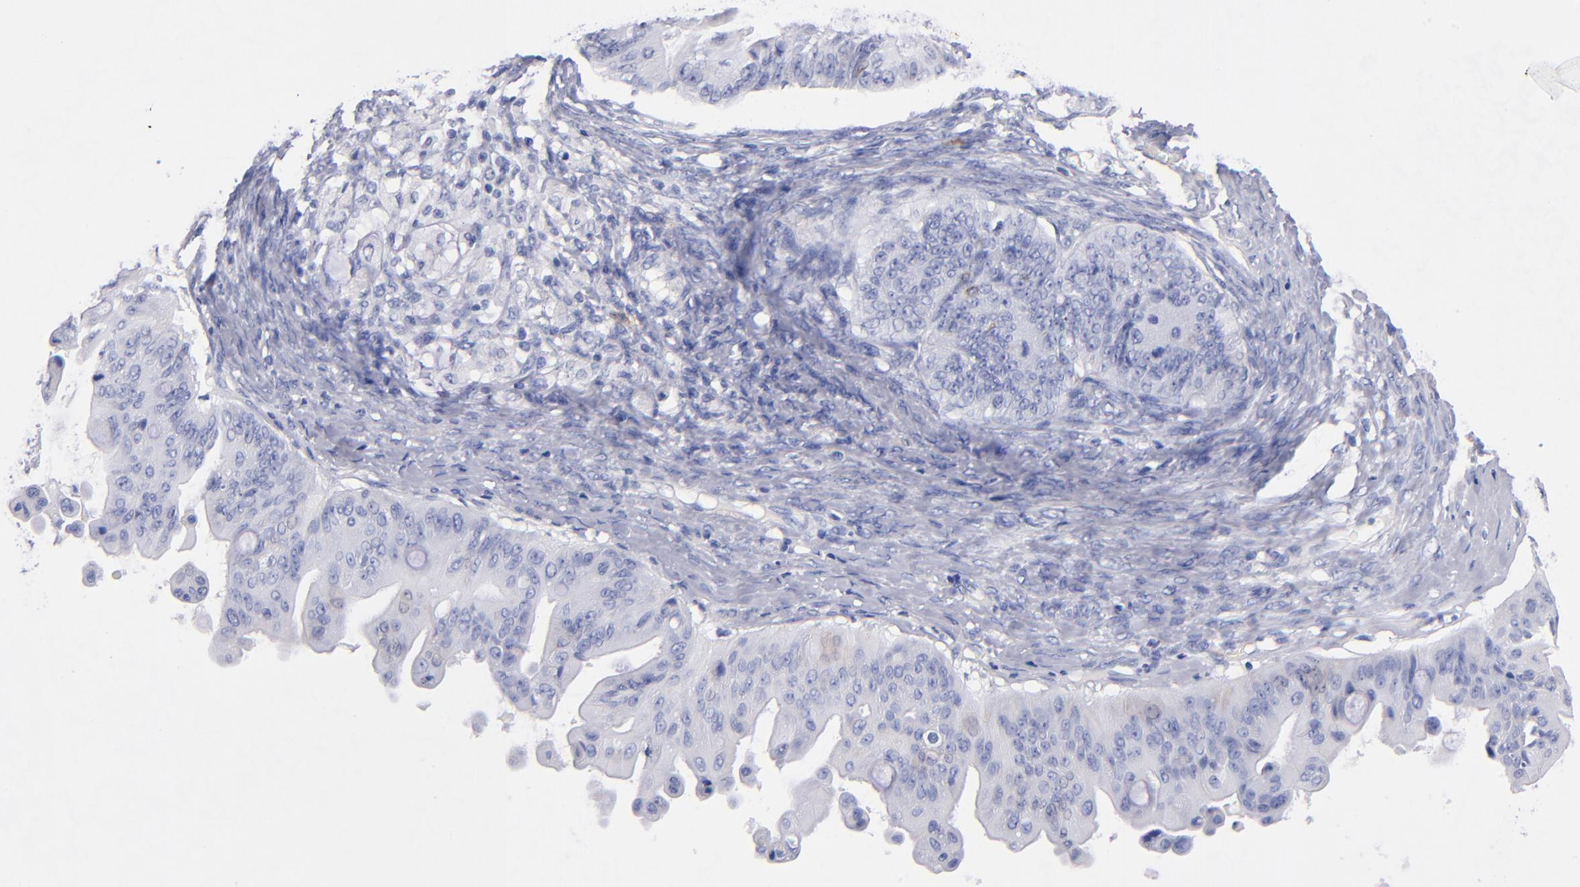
{"staining": {"intensity": "moderate", "quantity": "<25%", "location": "cytoplasmic/membranous"}, "tissue": "ovarian cancer", "cell_type": "Tumor cells", "image_type": "cancer", "snomed": [{"axis": "morphology", "description": "Cystadenocarcinoma, mucinous, NOS"}, {"axis": "topography", "description": "Ovary"}], "caption": "Tumor cells show moderate cytoplasmic/membranous expression in about <25% of cells in ovarian mucinous cystadenocarcinoma.", "gene": "KIT", "patient": {"sex": "female", "age": 37}}